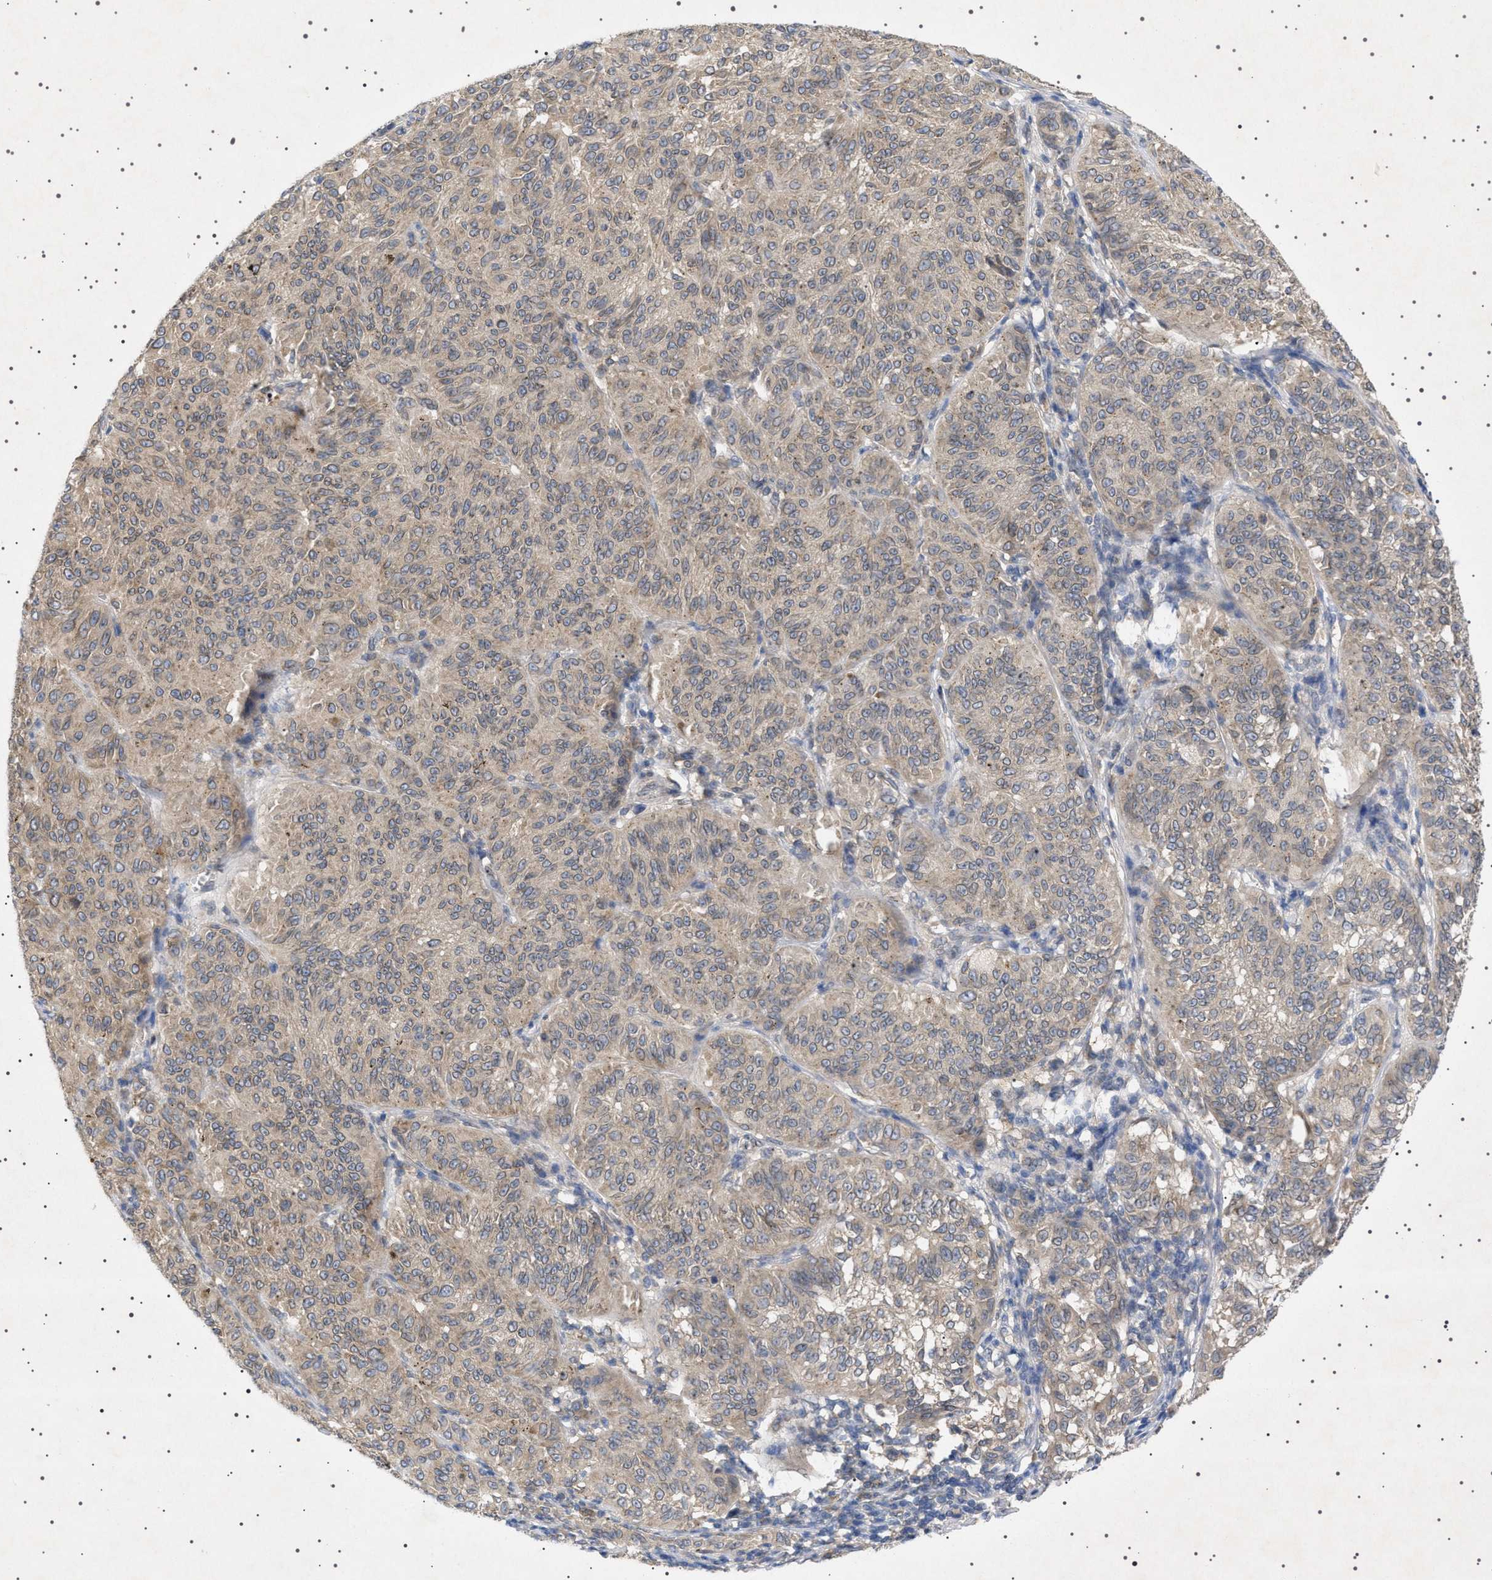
{"staining": {"intensity": "weak", "quantity": "25%-75%", "location": "cytoplasmic/membranous,nuclear"}, "tissue": "melanoma", "cell_type": "Tumor cells", "image_type": "cancer", "snomed": [{"axis": "morphology", "description": "Malignant melanoma, NOS"}, {"axis": "topography", "description": "Skin"}], "caption": "A brown stain highlights weak cytoplasmic/membranous and nuclear positivity of a protein in melanoma tumor cells.", "gene": "NUP93", "patient": {"sex": "female", "age": 72}}